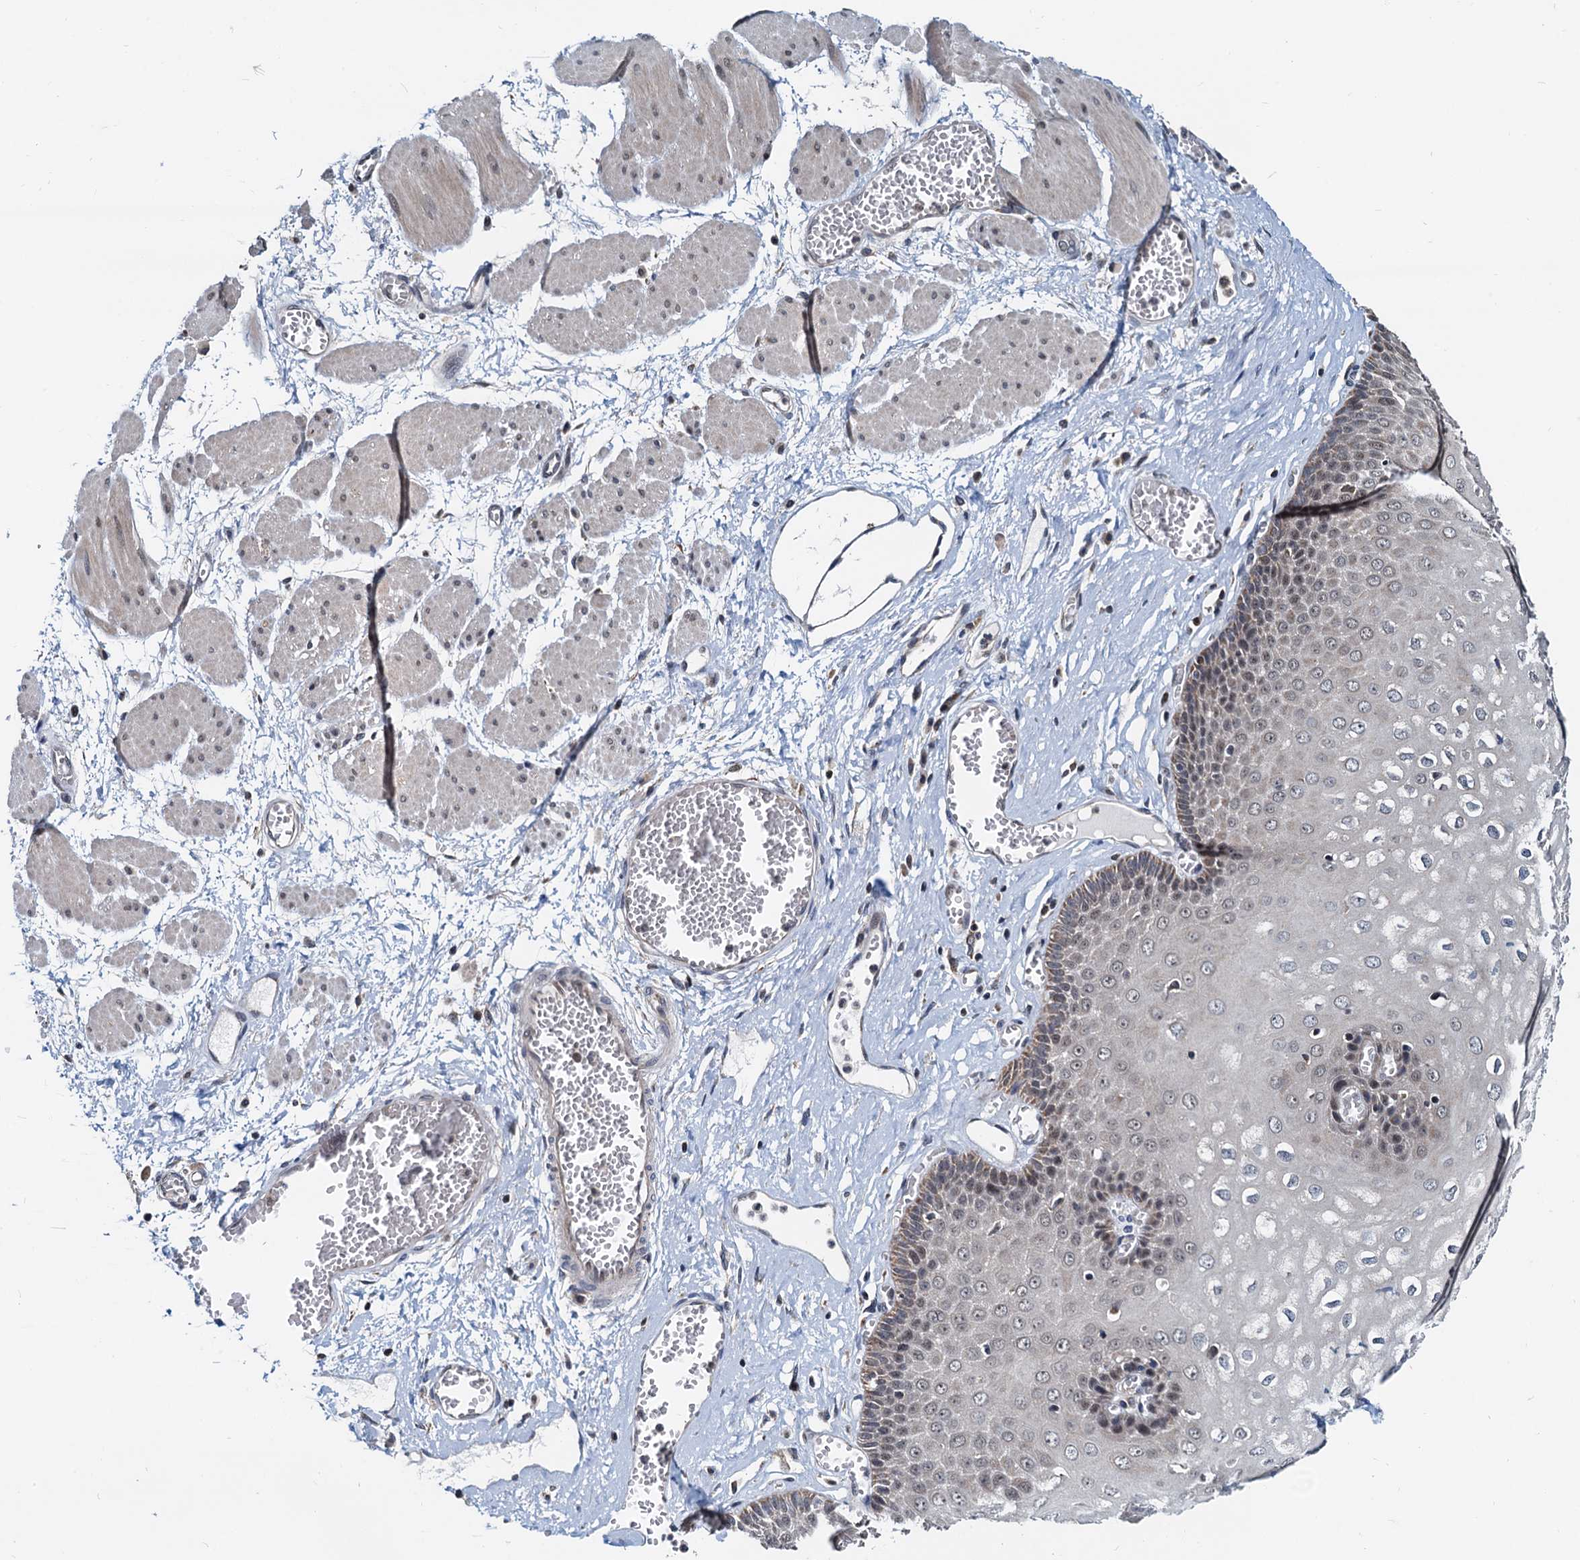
{"staining": {"intensity": "moderate", "quantity": "<25%", "location": "cytoplasmic/membranous"}, "tissue": "esophagus", "cell_type": "Squamous epithelial cells", "image_type": "normal", "snomed": [{"axis": "morphology", "description": "Normal tissue, NOS"}, {"axis": "topography", "description": "Esophagus"}], "caption": "Esophagus stained for a protein shows moderate cytoplasmic/membranous positivity in squamous epithelial cells. The protein is shown in brown color, while the nuclei are stained blue.", "gene": "MCMBP", "patient": {"sex": "male", "age": 60}}